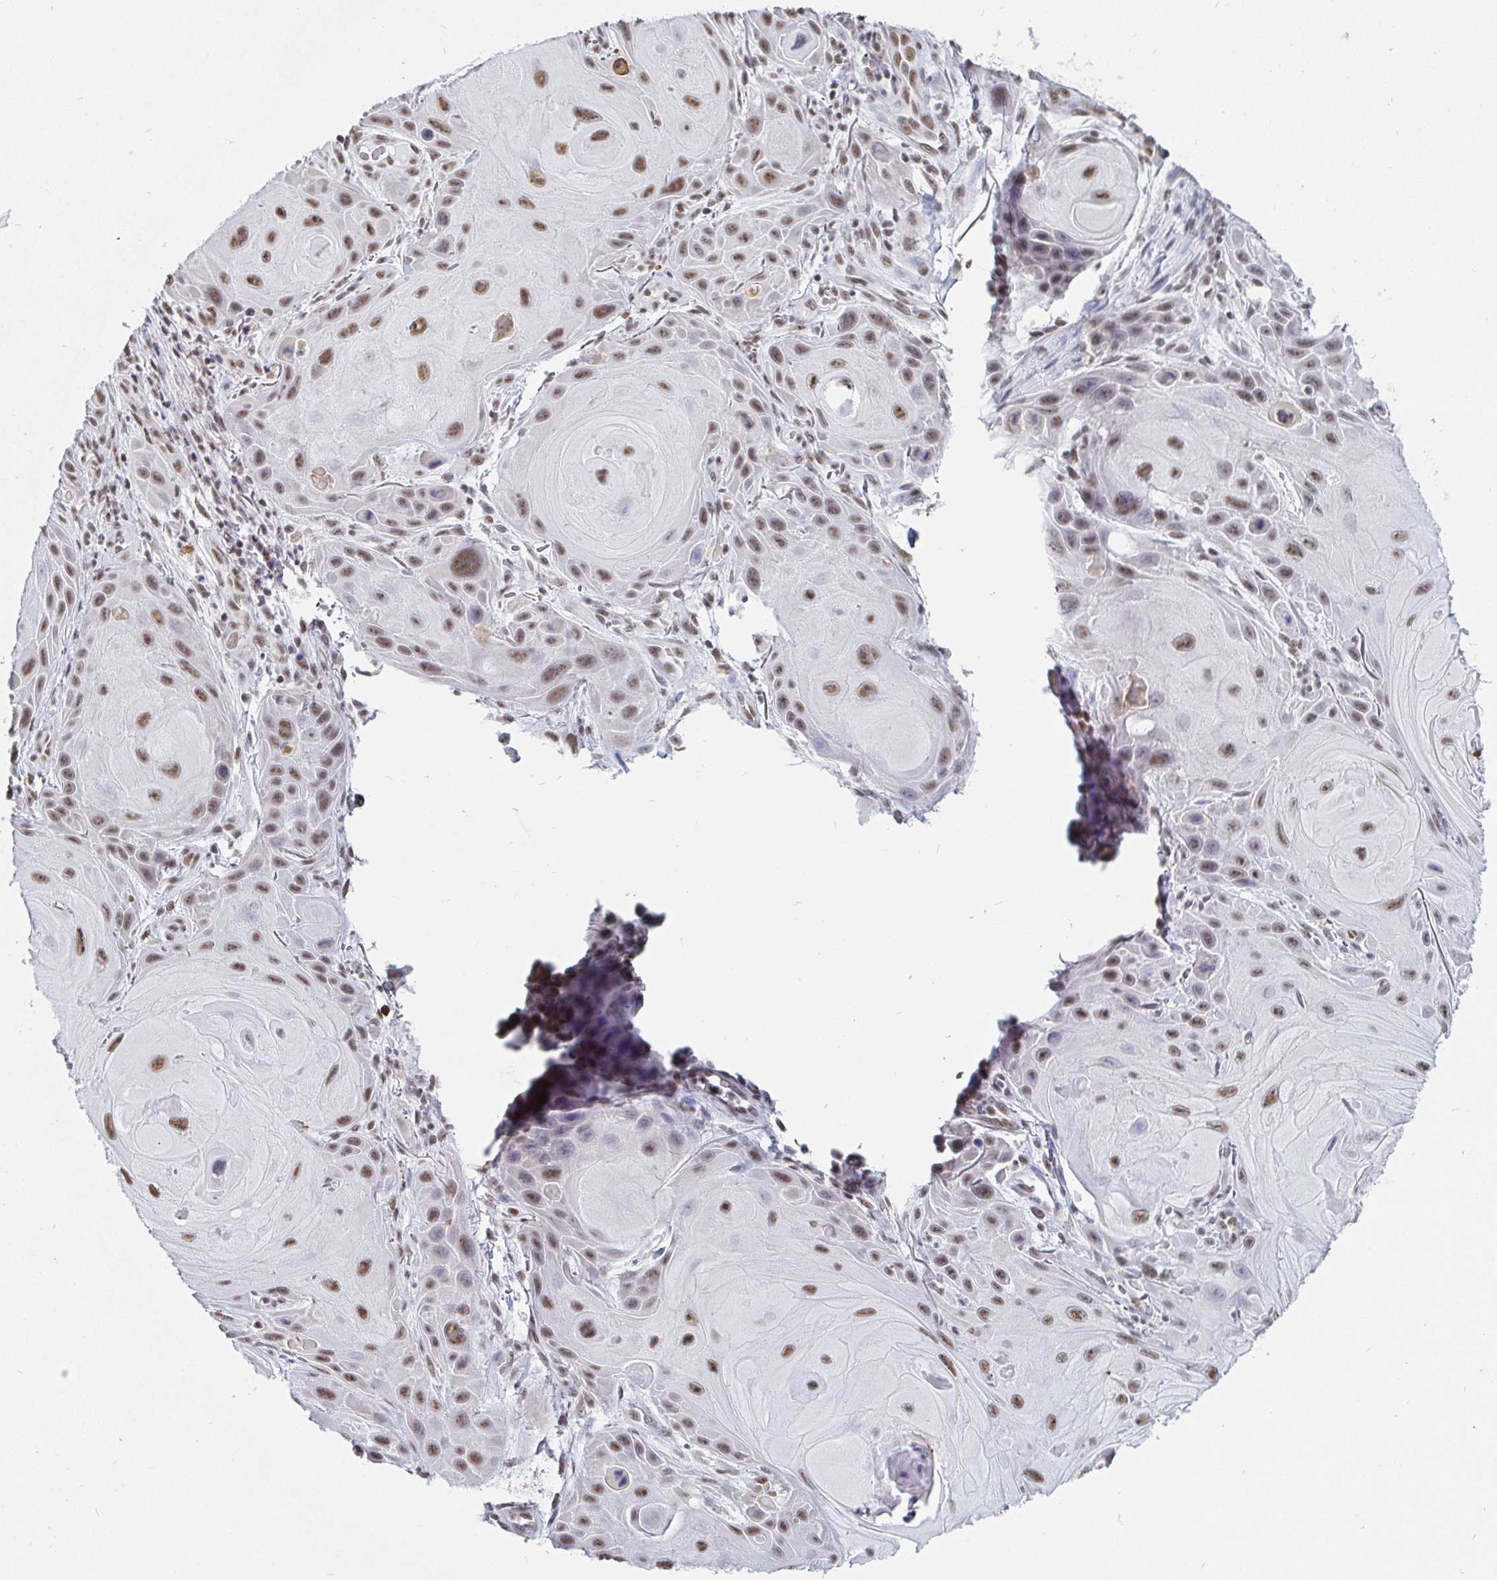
{"staining": {"intensity": "moderate", "quantity": ">75%", "location": "nuclear"}, "tissue": "skin cancer", "cell_type": "Tumor cells", "image_type": "cancer", "snomed": [{"axis": "morphology", "description": "Squamous cell carcinoma, NOS"}, {"axis": "topography", "description": "Skin"}], "caption": "The histopathology image reveals a brown stain indicating the presence of a protein in the nuclear of tumor cells in squamous cell carcinoma (skin). (IHC, brightfield microscopy, high magnification).", "gene": "TRIP12", "patient": {"sex": "female", "age": 94}}